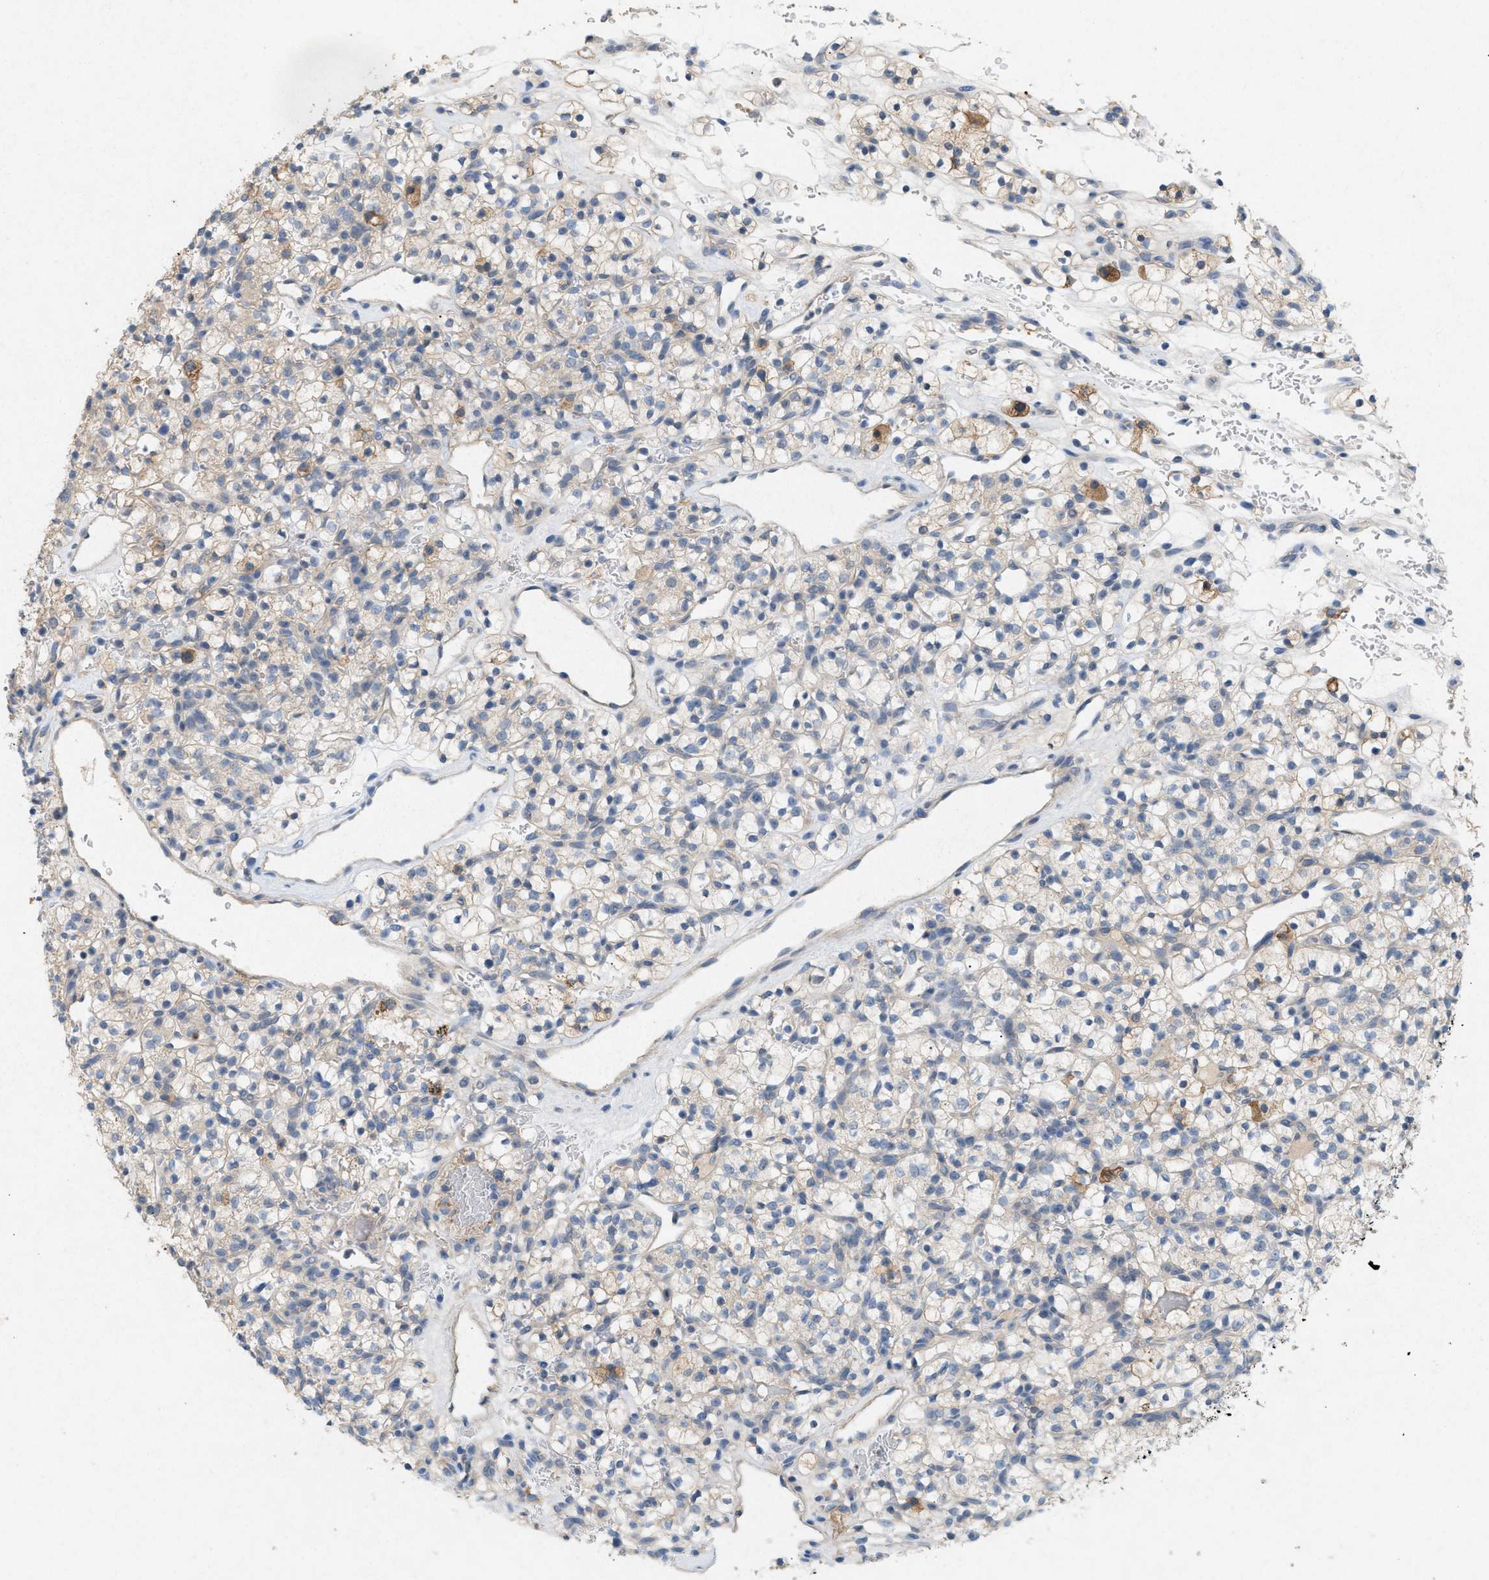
{"staining": {"intensity": "weak", "quantity": "<25%", "location": "cytoplasmic/membranous"}, "tissue": "renal cancer", "cell_type": "Tumor cells", "image_type": "cancer", "snomed": [{"axis": "morphology", "description": "Adenocarcinoma, NOS"}, {"axis": "topography", "description": "Kidney"}], "caption": "Adenocarcinoma (renal) was stained to show a protein in brown. There is no significant staining in tumor cells.", "gene": "DCAF7", "patient": {"sex": "female", "age": 57}}